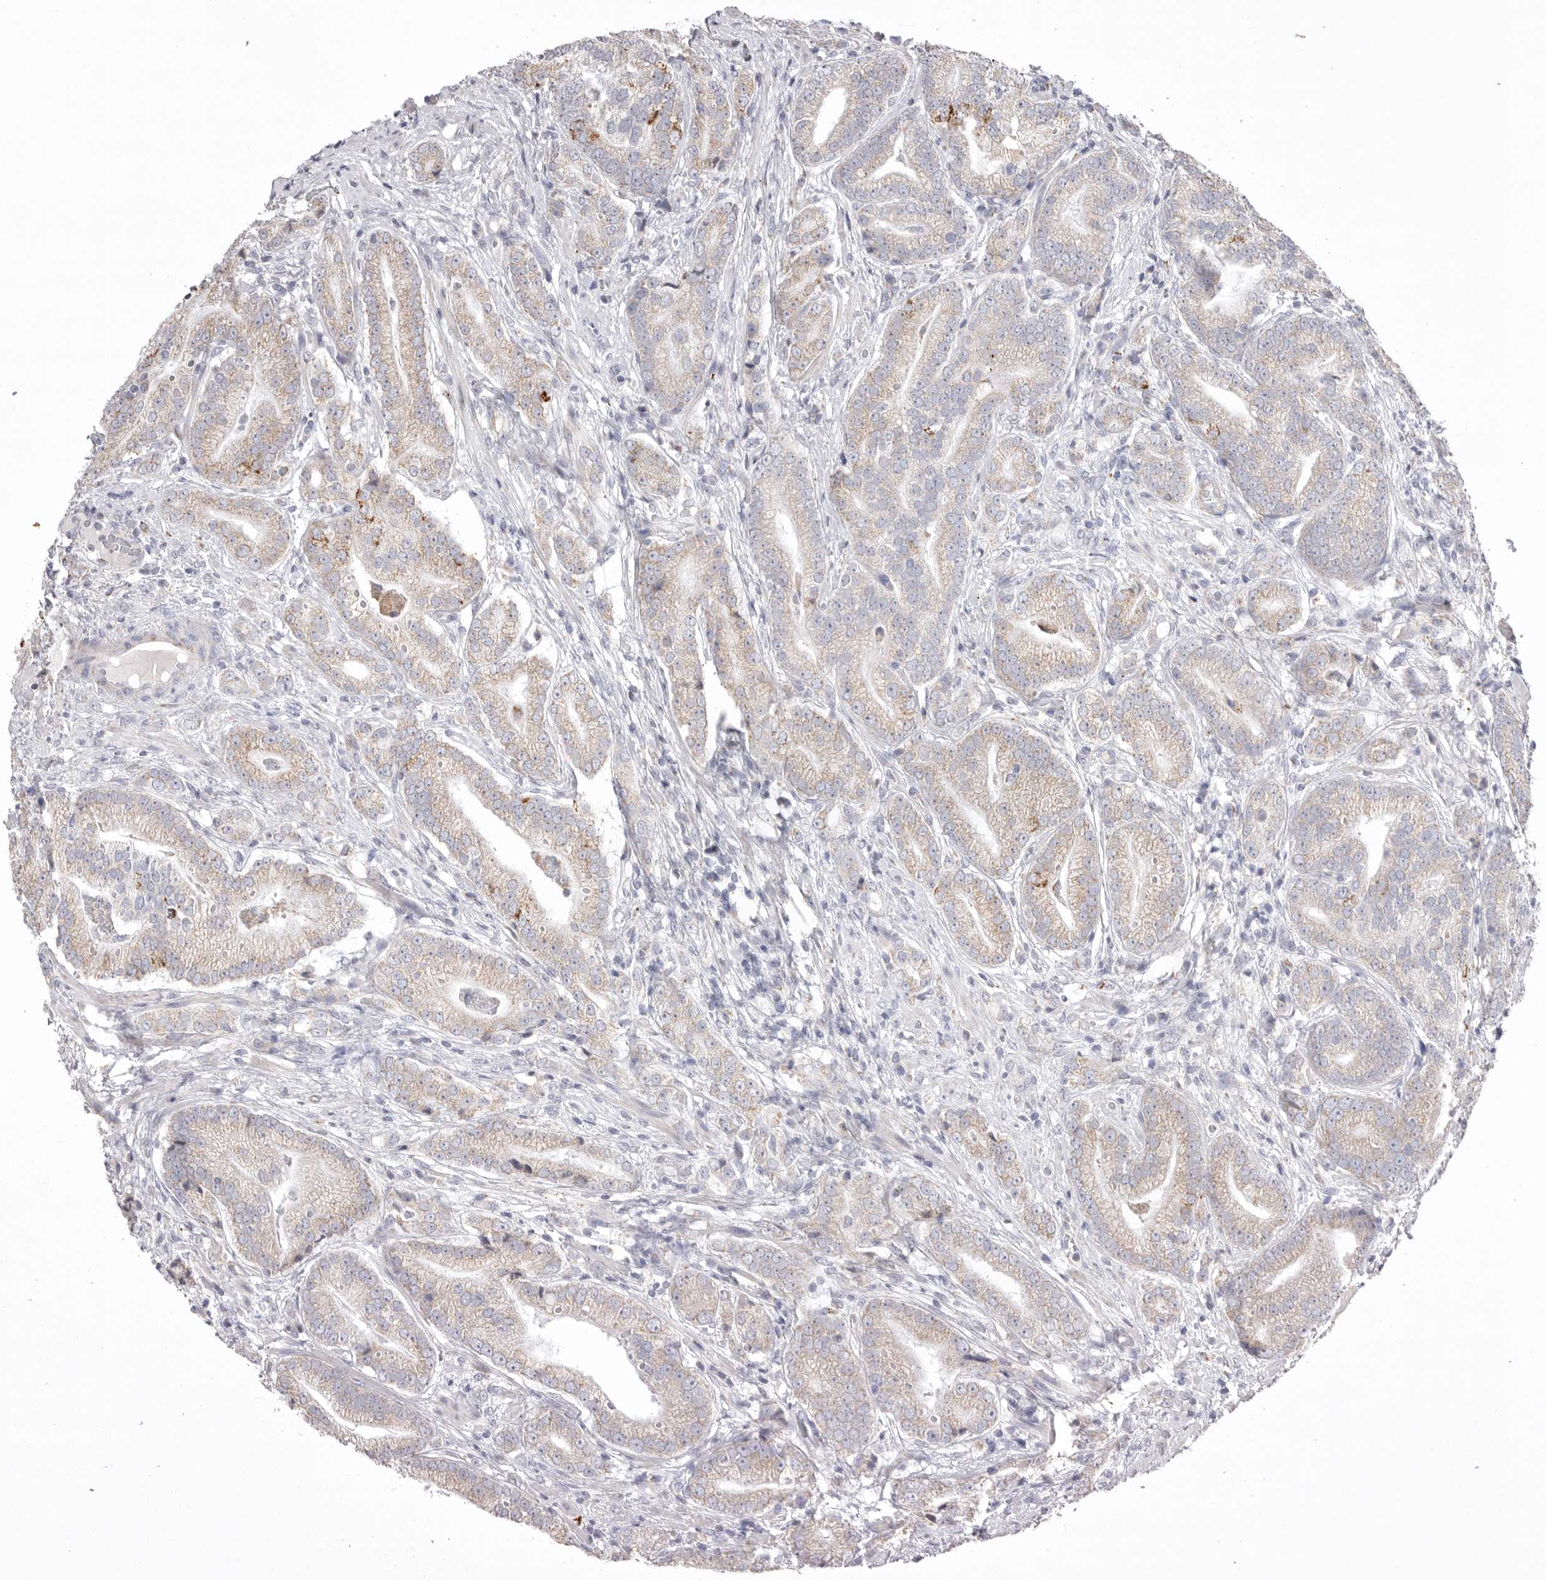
{"staining": {"intensity": "weak", "quantity": "<25%", "location": "cytoplasmic/membranous"}, "tissue": "prostate cancer", "cell_type": "Tumor cells", "image_type": "cancer", "snomed": [{"axis": "morphology", "description": "Adenocarcinoma, High grade"}, {"axis": "topography", "description": "Prostate"}], "caption": "Immunohistochemical staining of human prostate cancer (high-grade adenocarcinoma) displays no significant positivity in tumor cells.", "gene": "VDAC3", "patient": {"sex": "male", "age": 57}}